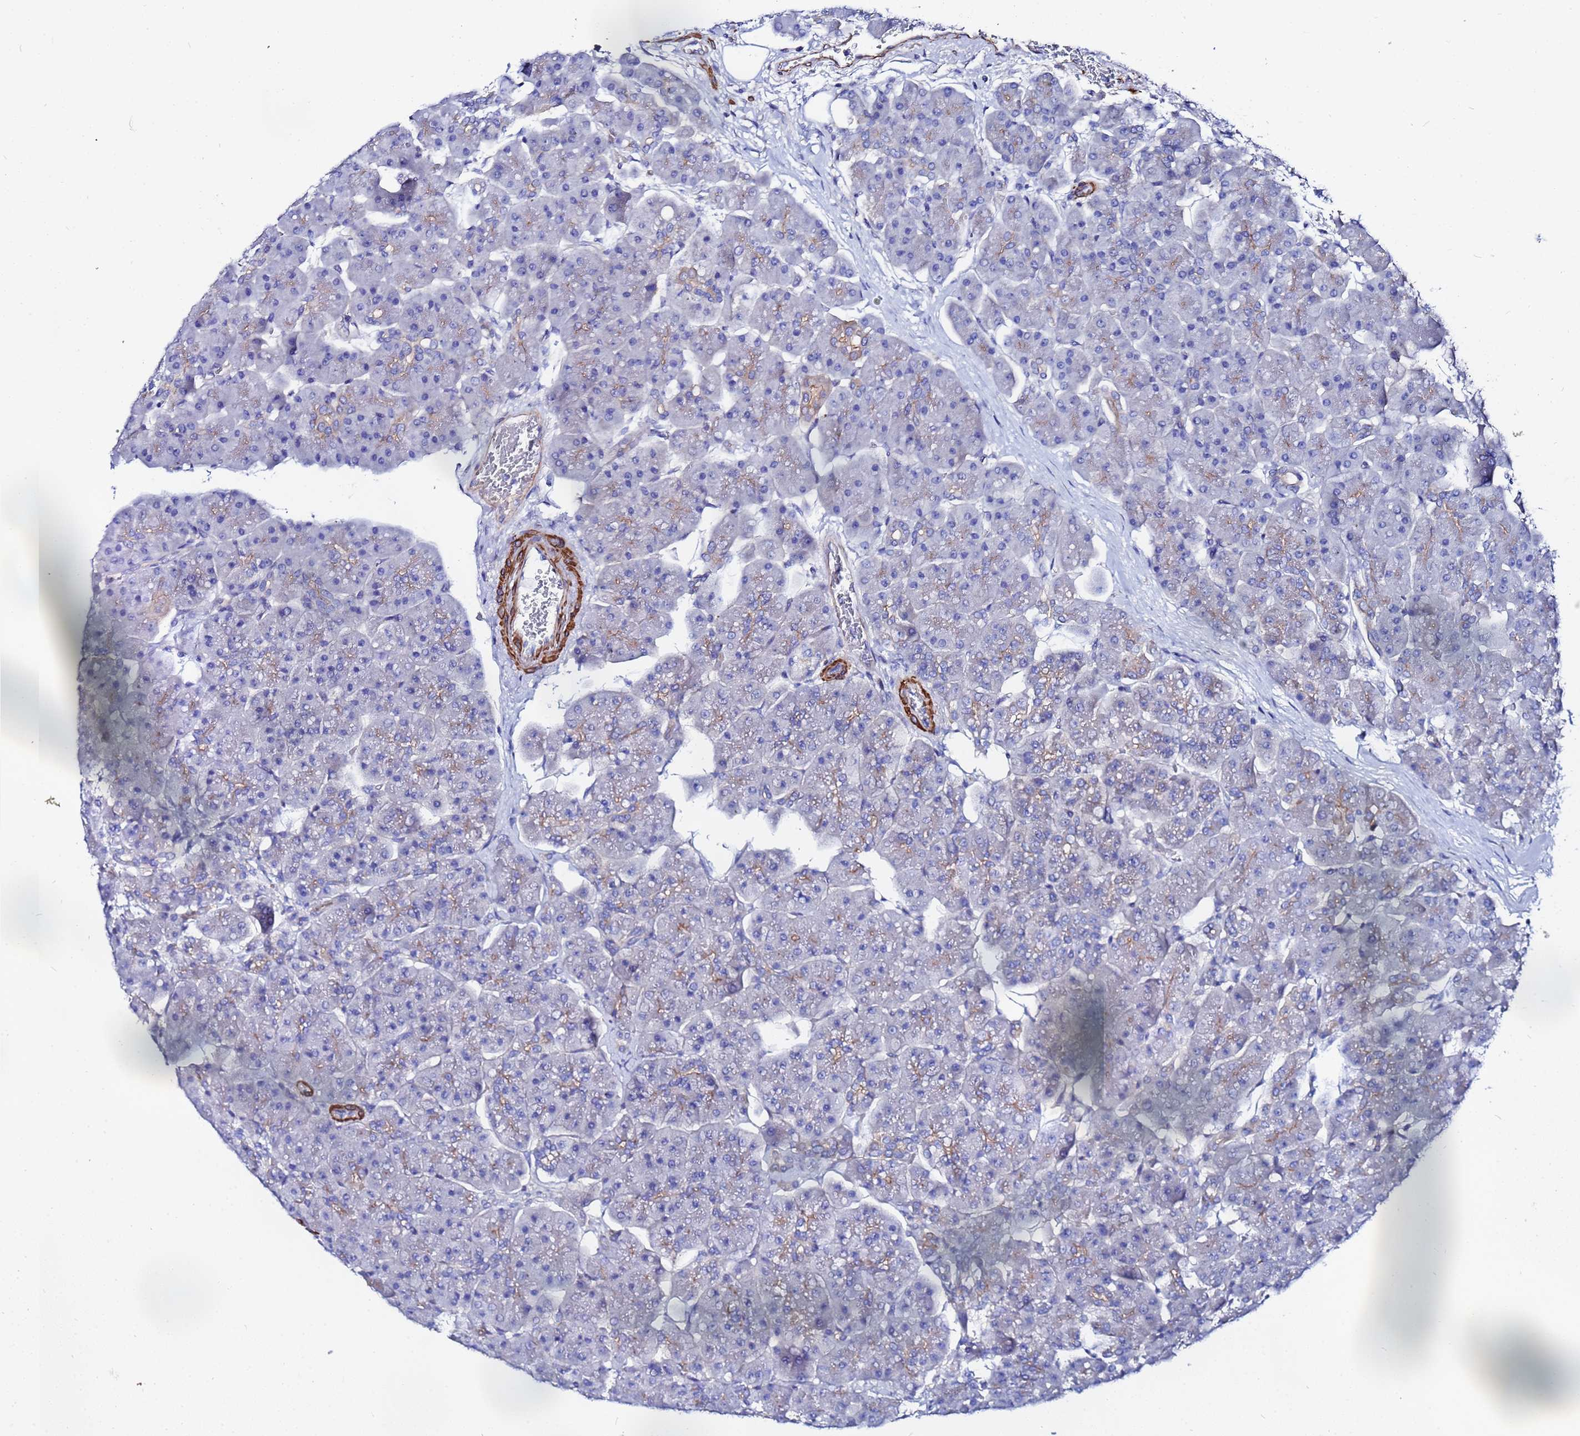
{"staining": {"intensity": "moderate", "quantity": "<25%", "location": "cytoplasmic/membranous"}, "tissue": "pancreas", "cell_type": "Exocrine glandular cells", "image_type": "normal", "snomed": [{"axis": "morphology", "description": "Normal tissue, NOS"}, {"axis": "topography", "description": "Pancreas"}], "caption": "A histopathology image of pancreas stained for a protein reveals moderate cytoplasmic/membranous brown staining in exocrine glandular cells. The protein of interest is shown in brown color, while the nuclei are stained blue.", "gene": "RAB39A", "patient": {"sex": "male", "age": 66}}